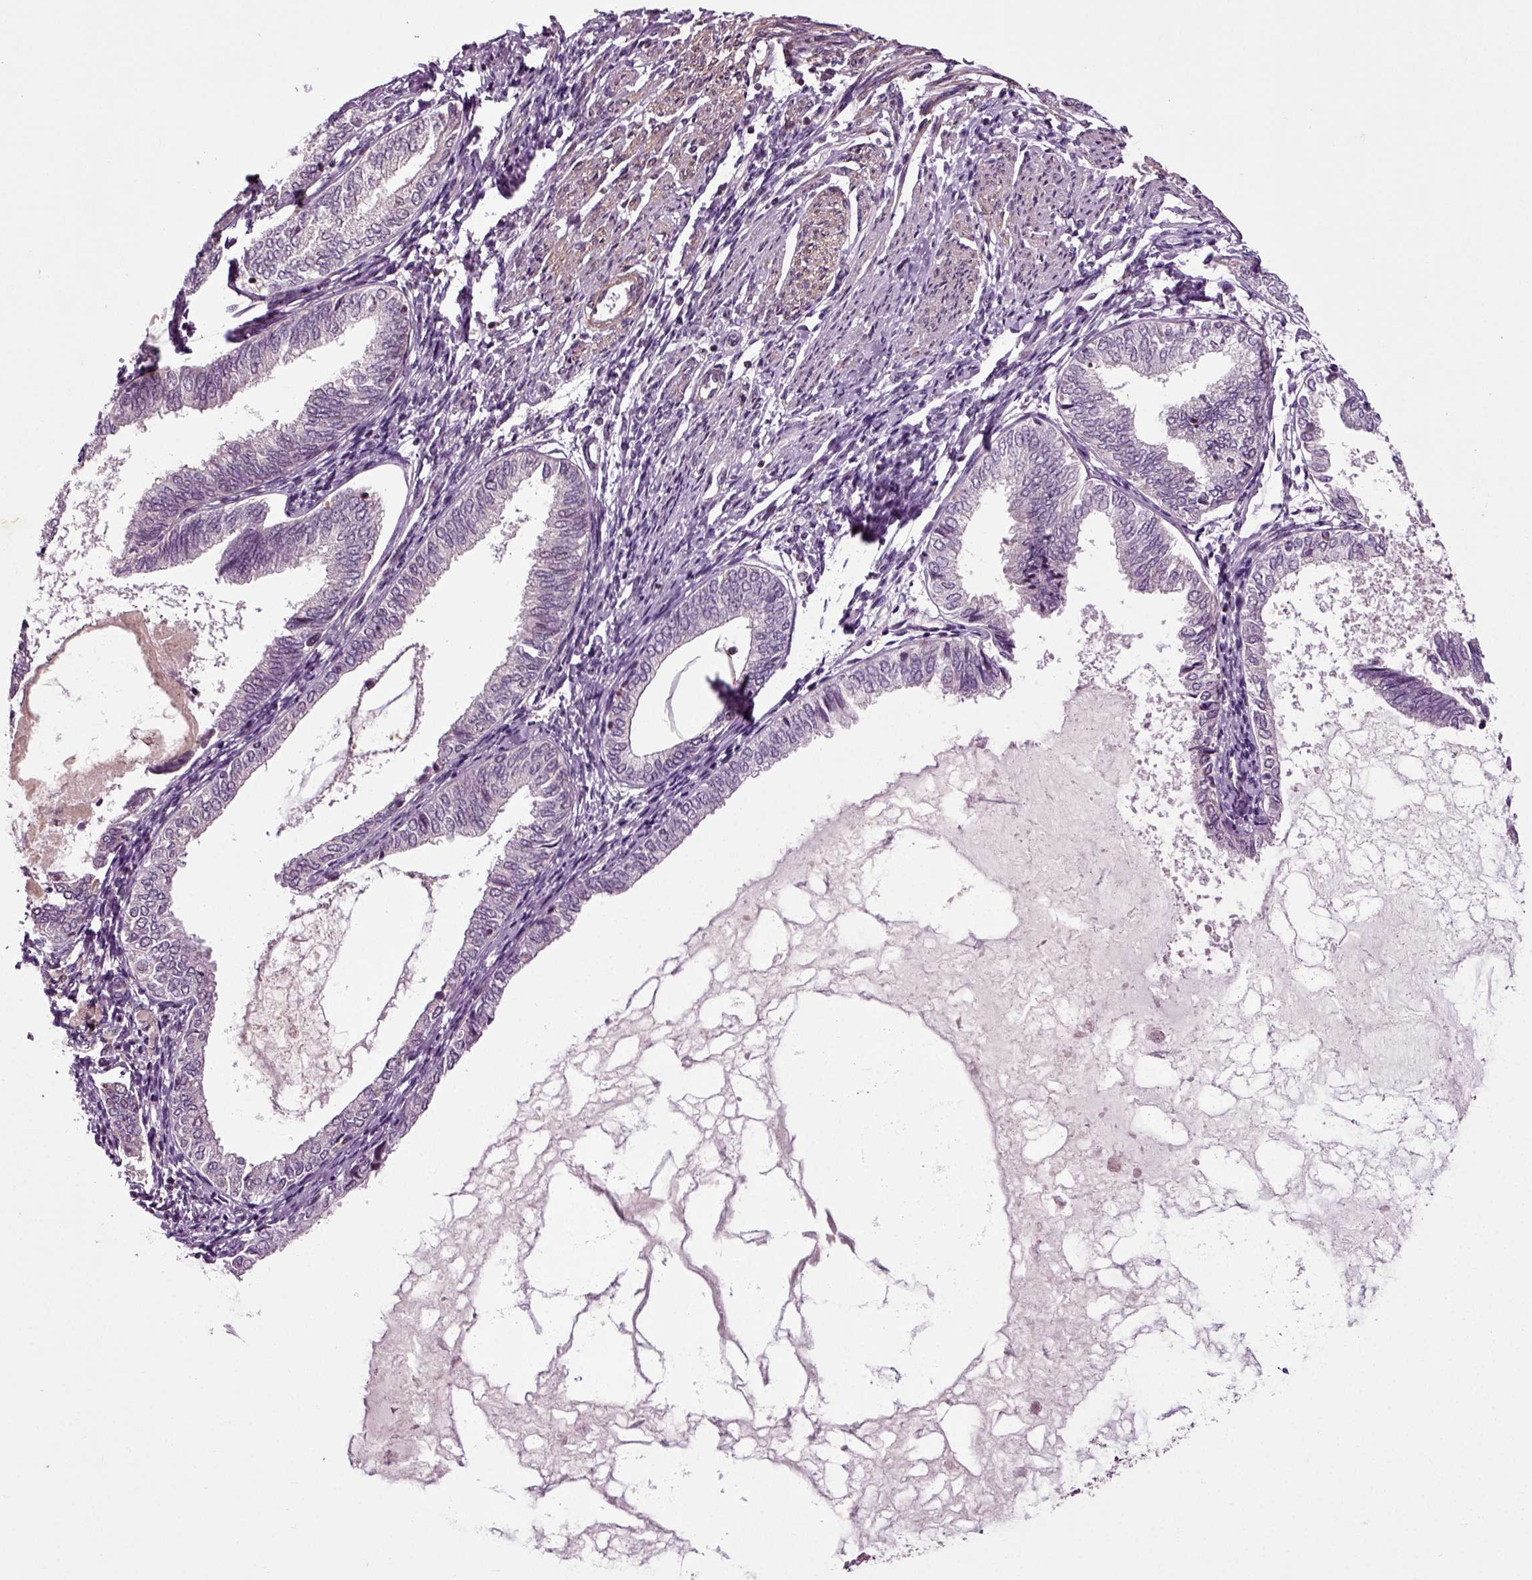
{"staining": {"intensity": "negative", "quantity": "none", "location": "none"}, "tissue": "endometrial cancer", "cell_type": "Tumor cells", "image_type": "cancer", "snomed": [{"axis": "morphology", "description": "Adenocarcinoma, NOS"}, {"axis": "topography", "description": "Endometrium"}], "caption": "IHC micrograph of neoplastic tissue: endometrial cancer (adenocarcinoma) stained with DAB reveals no significant protein staining in tumor cells. (IHC, brightfield microscopy, high magnification).", "gene": "KNSTRN", "patient": {"sex": "female", "age": 68}}